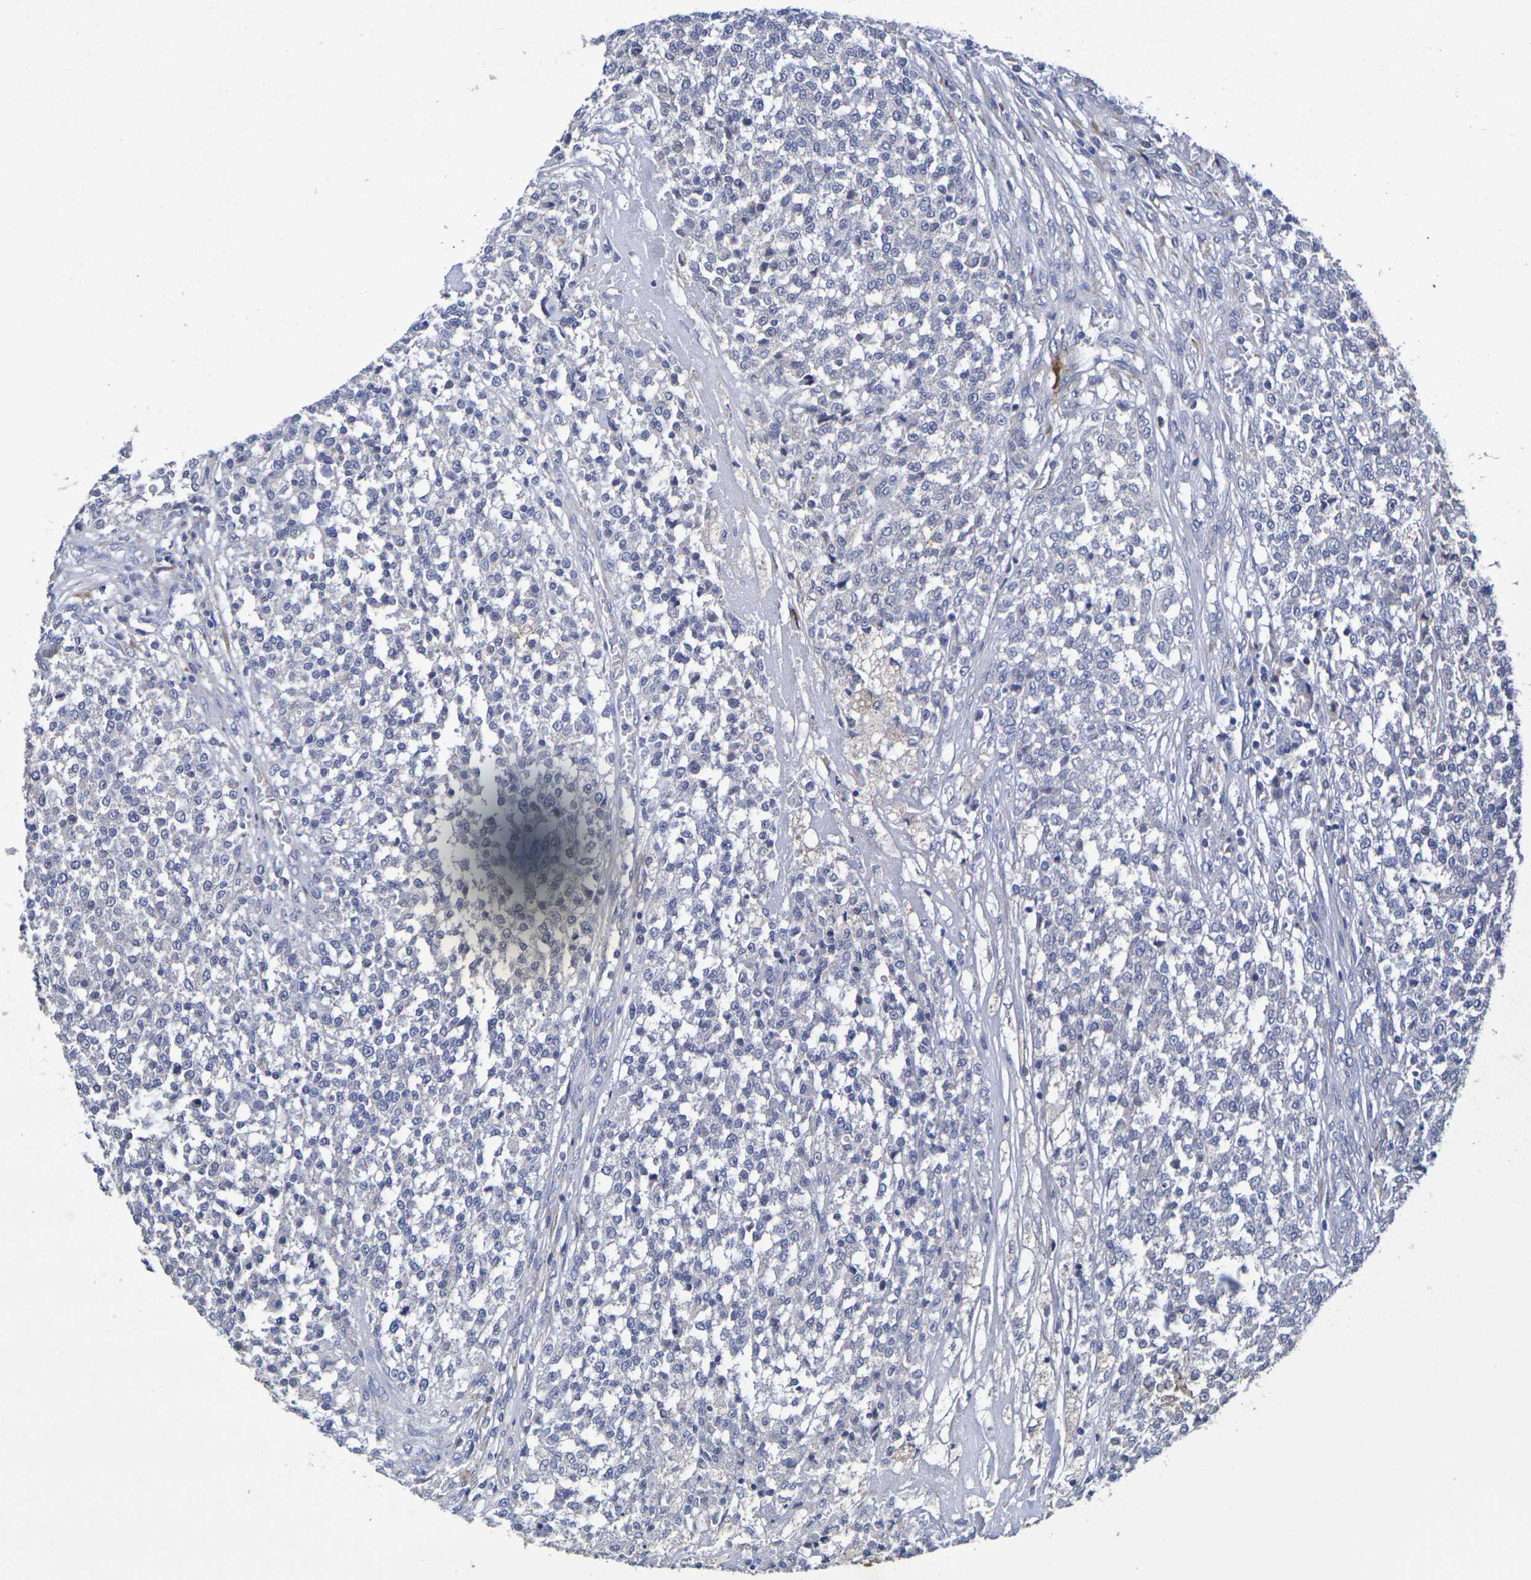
{"staining": {"intensity": "negative", "quantity": "none", "location": "none"}, "tissue": "testis cancer", "cell_type": "Tumor cells", "image_type": "cancer", "snomed": [{"axis": "morphology", "description": "Seminoma, NOS"}, {"axis": "topography", "description": "Testis"}], "caption": "Testis cancer was stained to show a protein in brown. There is no significant positivity in tumor cells.", "gene": "SDC4", "patient": {"sex": "male", "age": 59}}